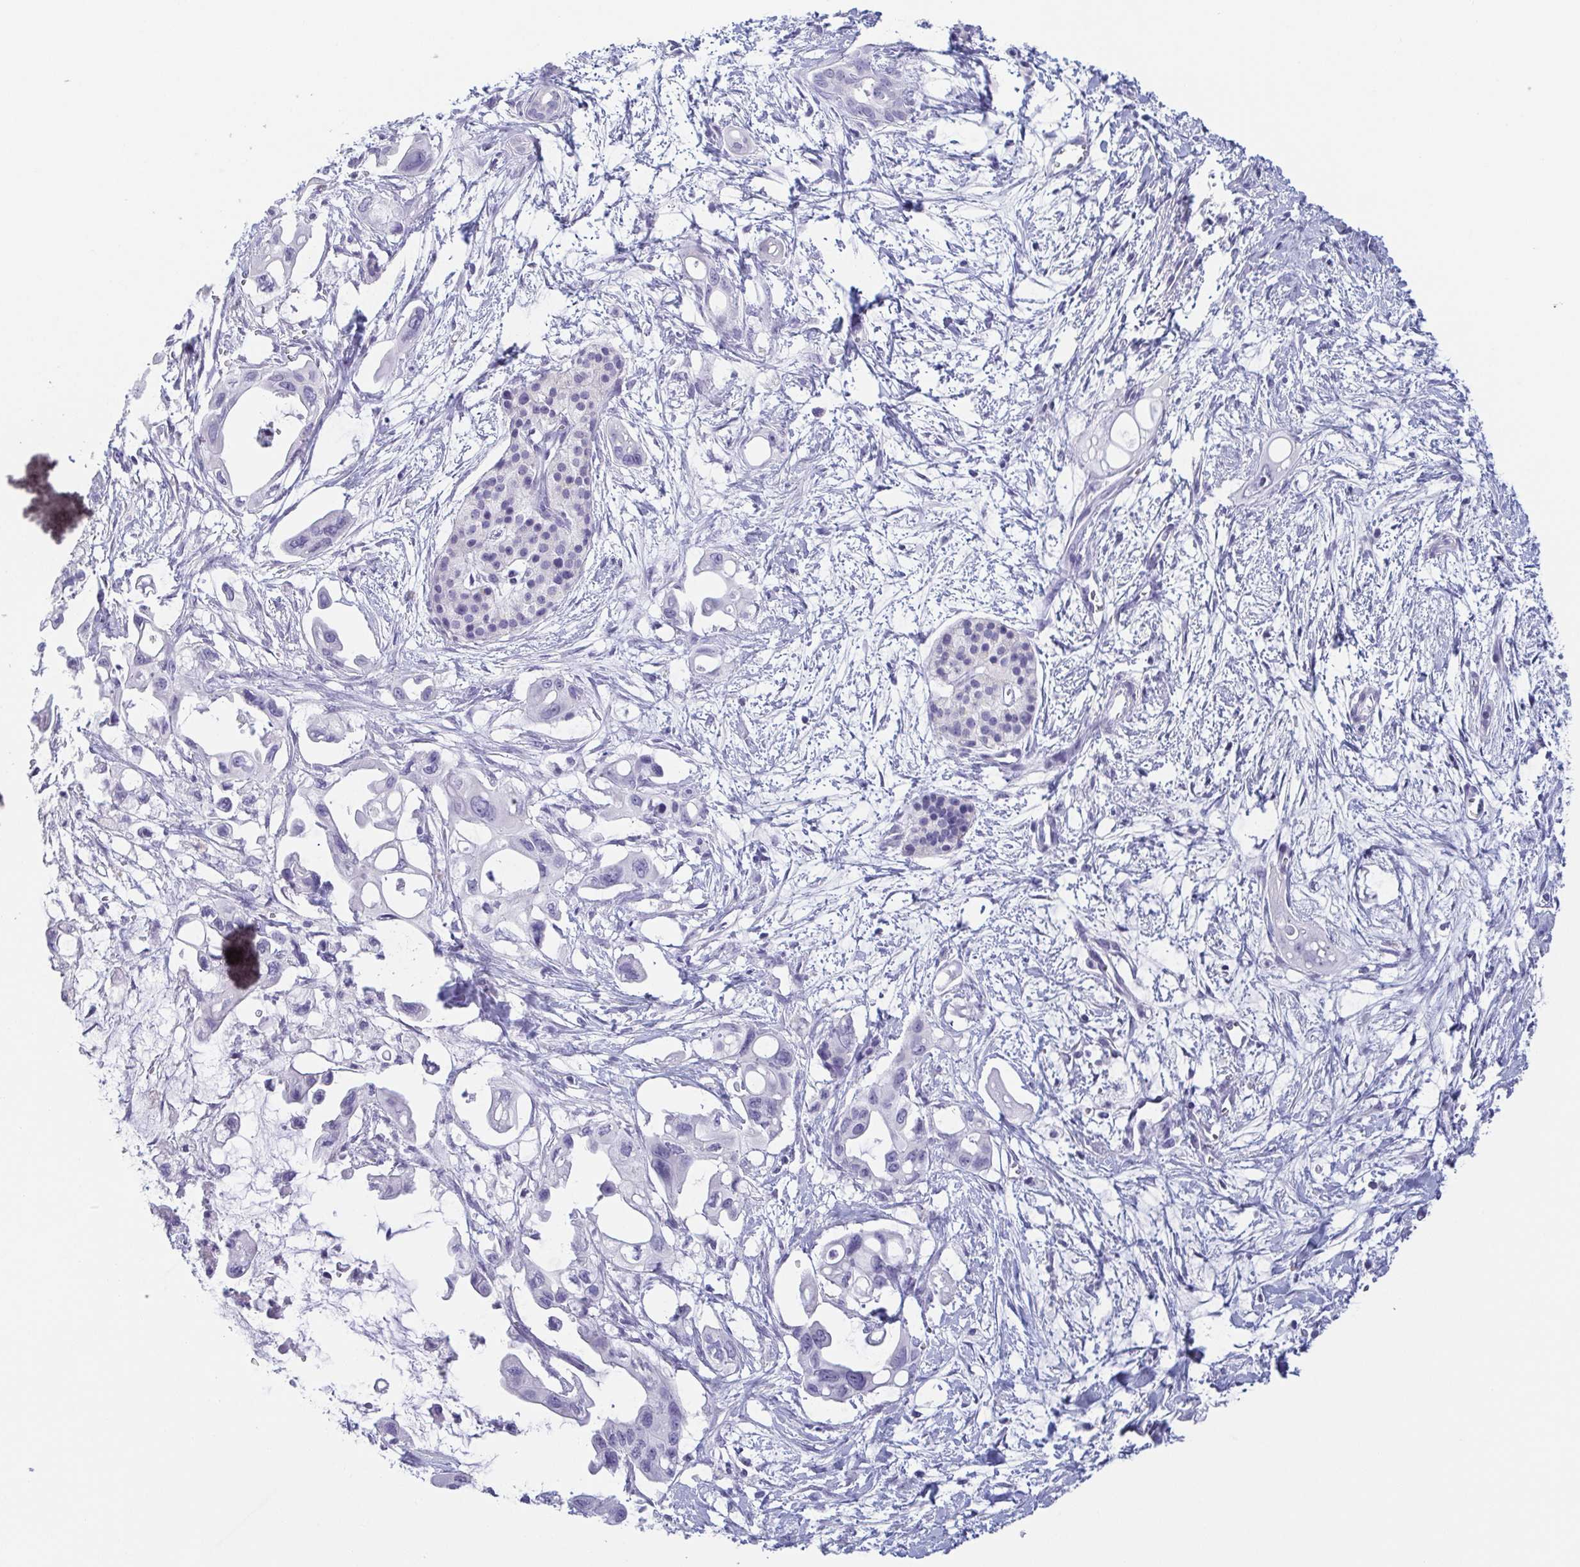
{"staining": {"intensity": "negative", "quantity": "none", "location": "none"}, "tissue": "pancreatic cancer", "cell_type": "Tumor cells", "image_type": "cancer", "snomed": [{"axis": "morphology", "description": "Adenocarcinoma, NOS"}, {"axis": "topography", "description": "Pancreas"}], "caption": "Tumor cells show no significant protein staining in adenocarcinoma (pancreatic).", "gene": "ITLN1", "patient": {"sex": "male", "age": 61}}